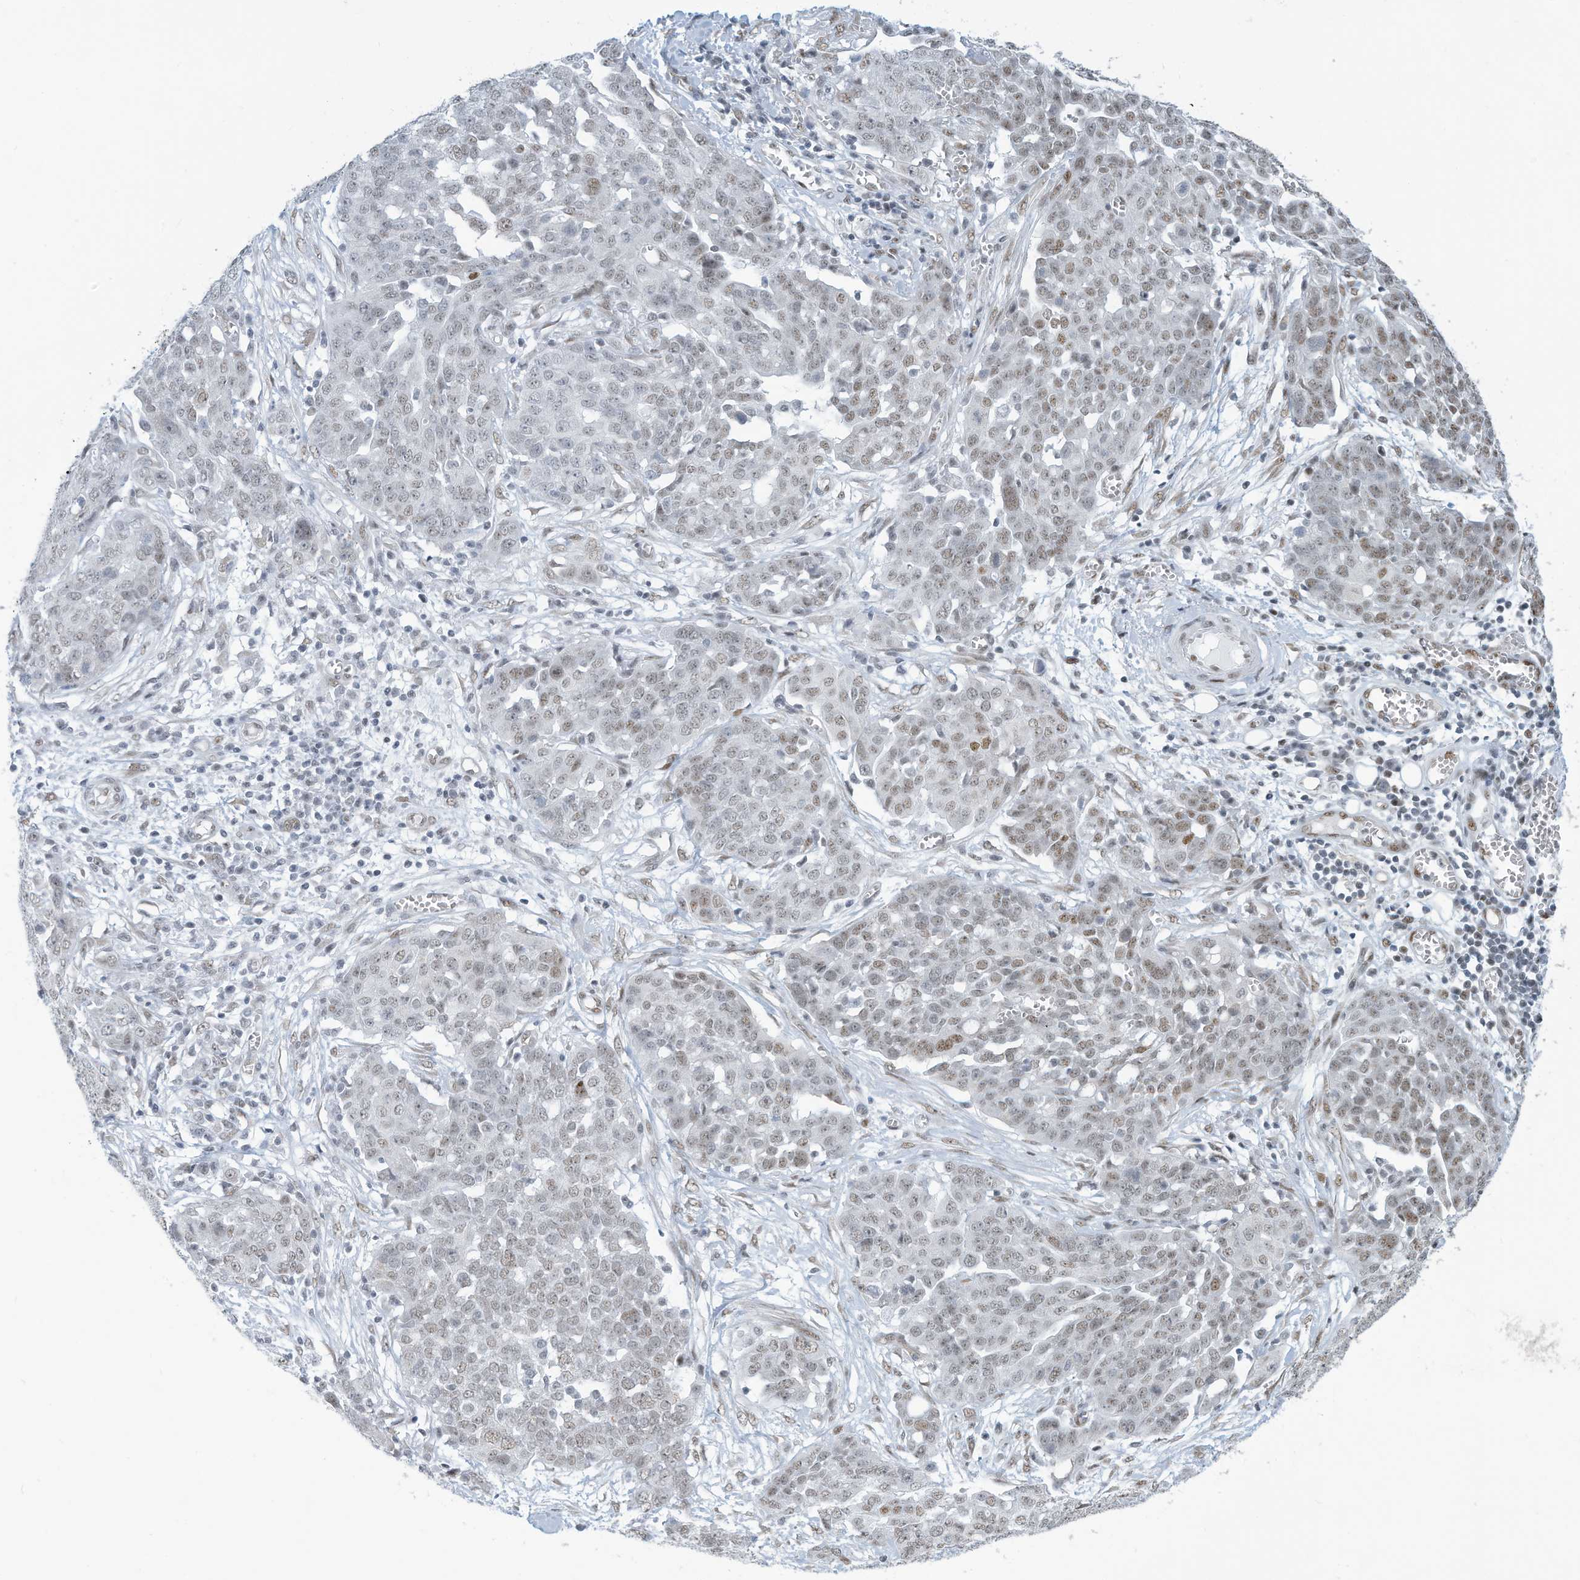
{"staining": {"intensity": "moderate", "quantity": "25%-75%", "location": "nuclear"}, "tissue": "ovarian cancer", "cell_type": "Tumor cells", "image_type": "cancer", "snomed": [{"axis": "morphology", "description": "Cystadenocarcinoma, serous, NOS"}, {"axis": "topography", "description": "Soft tissue"}, {"axis": "topography", "description": "Ovary"}], "caption": "Ovarian serous cystadenocarcinoma stained with IHC shows moderate nuclear staining in approximately 25%-75% of tumor cells. (brown staining indicates protein expression, while blue staining denotes nuclei).", "gene": "SARNP", "patient": {"sex": "female", "age": 57}}